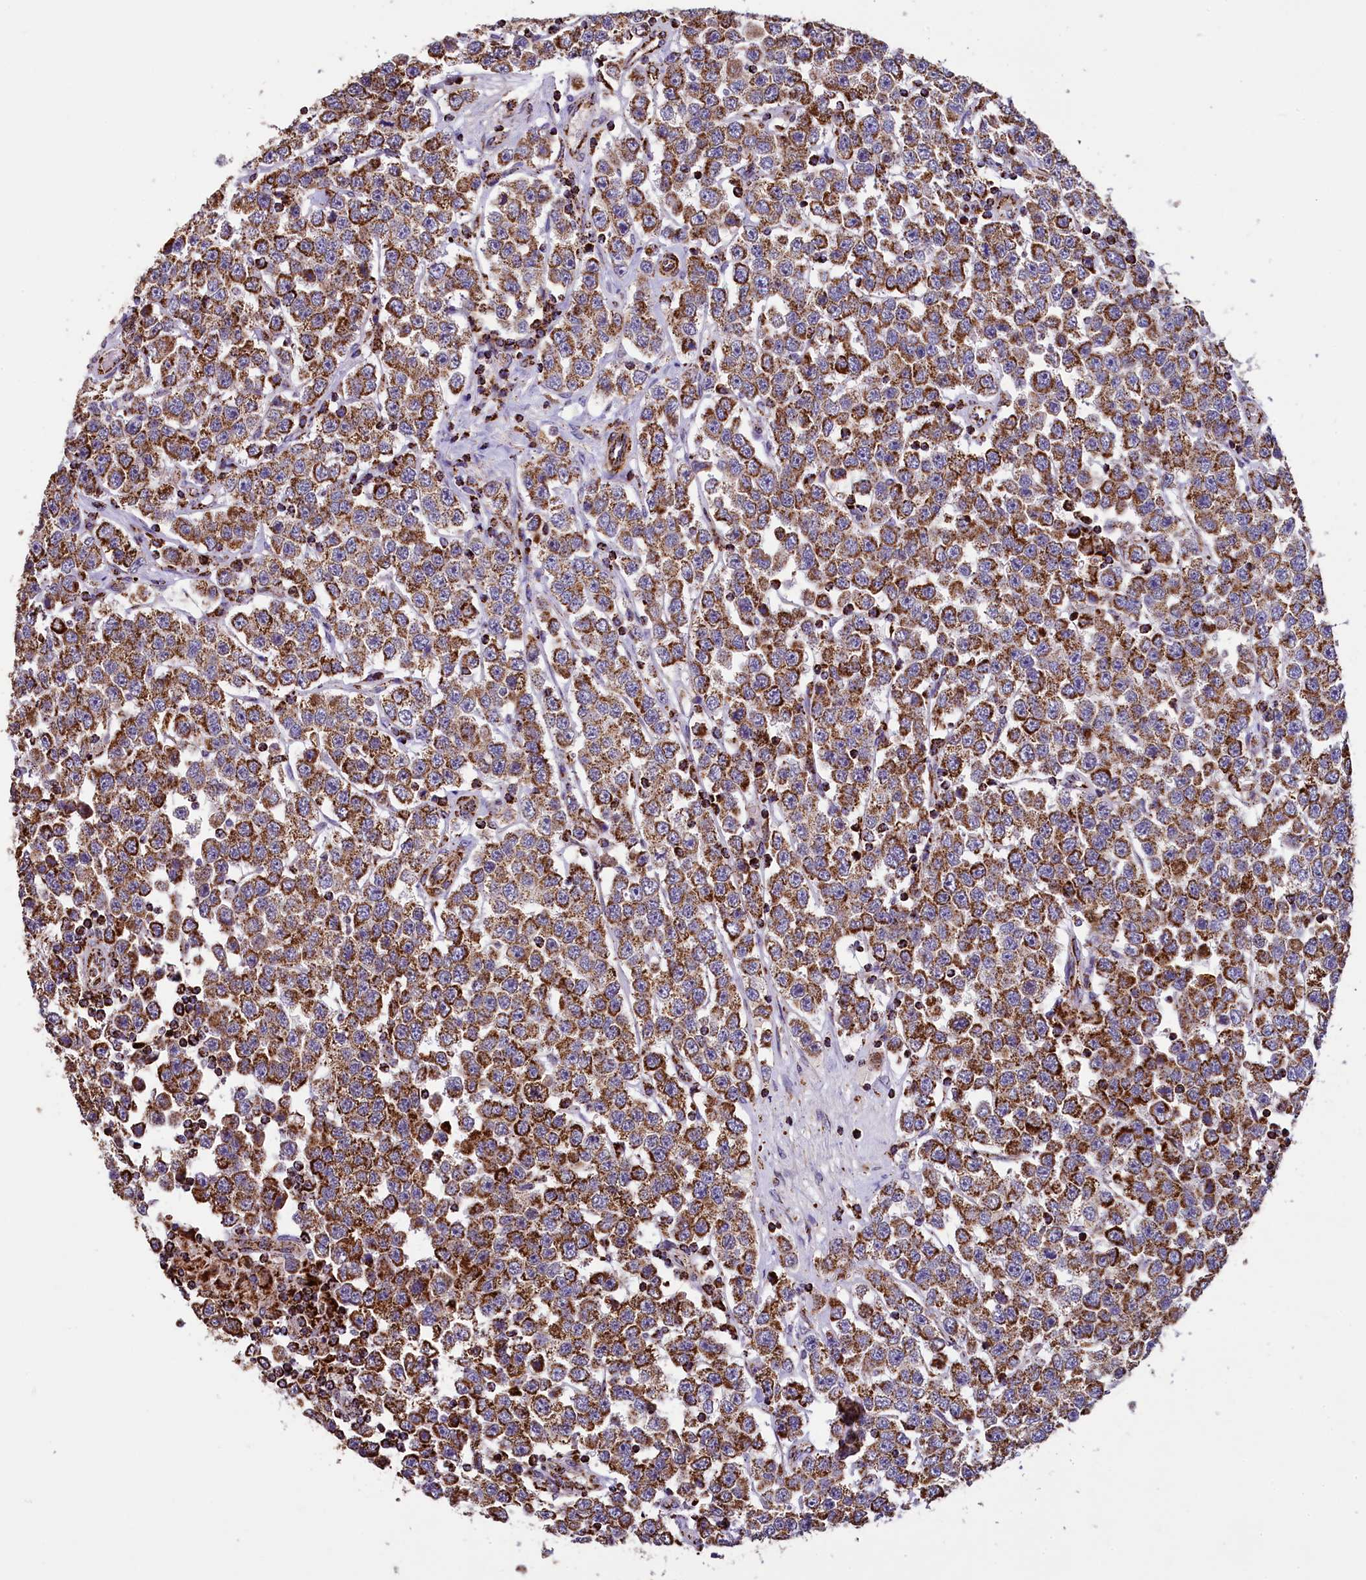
{"staining": {"intensity": "moderate", "quantity": ">75%", "location": "cytoplasmic/membranous"}, "tissue": "testis cancer", "cell_type": "Tumor cells", "image_type": "cancer", "snomed": [{"axis": "morphology", "description": "Seminoma, NOS"}, {"axis": "topography", "description": "Testis"}], "caption": "An image of human seminoma (testis) stained for a protein displays moderate cytoplasmic/membranous brown staining in tumor cells. Ihc stains the protein in brown and the nuclei are stained blue.", "gene": "KLC2", "patient": {"sex": "male", "age": 28}}